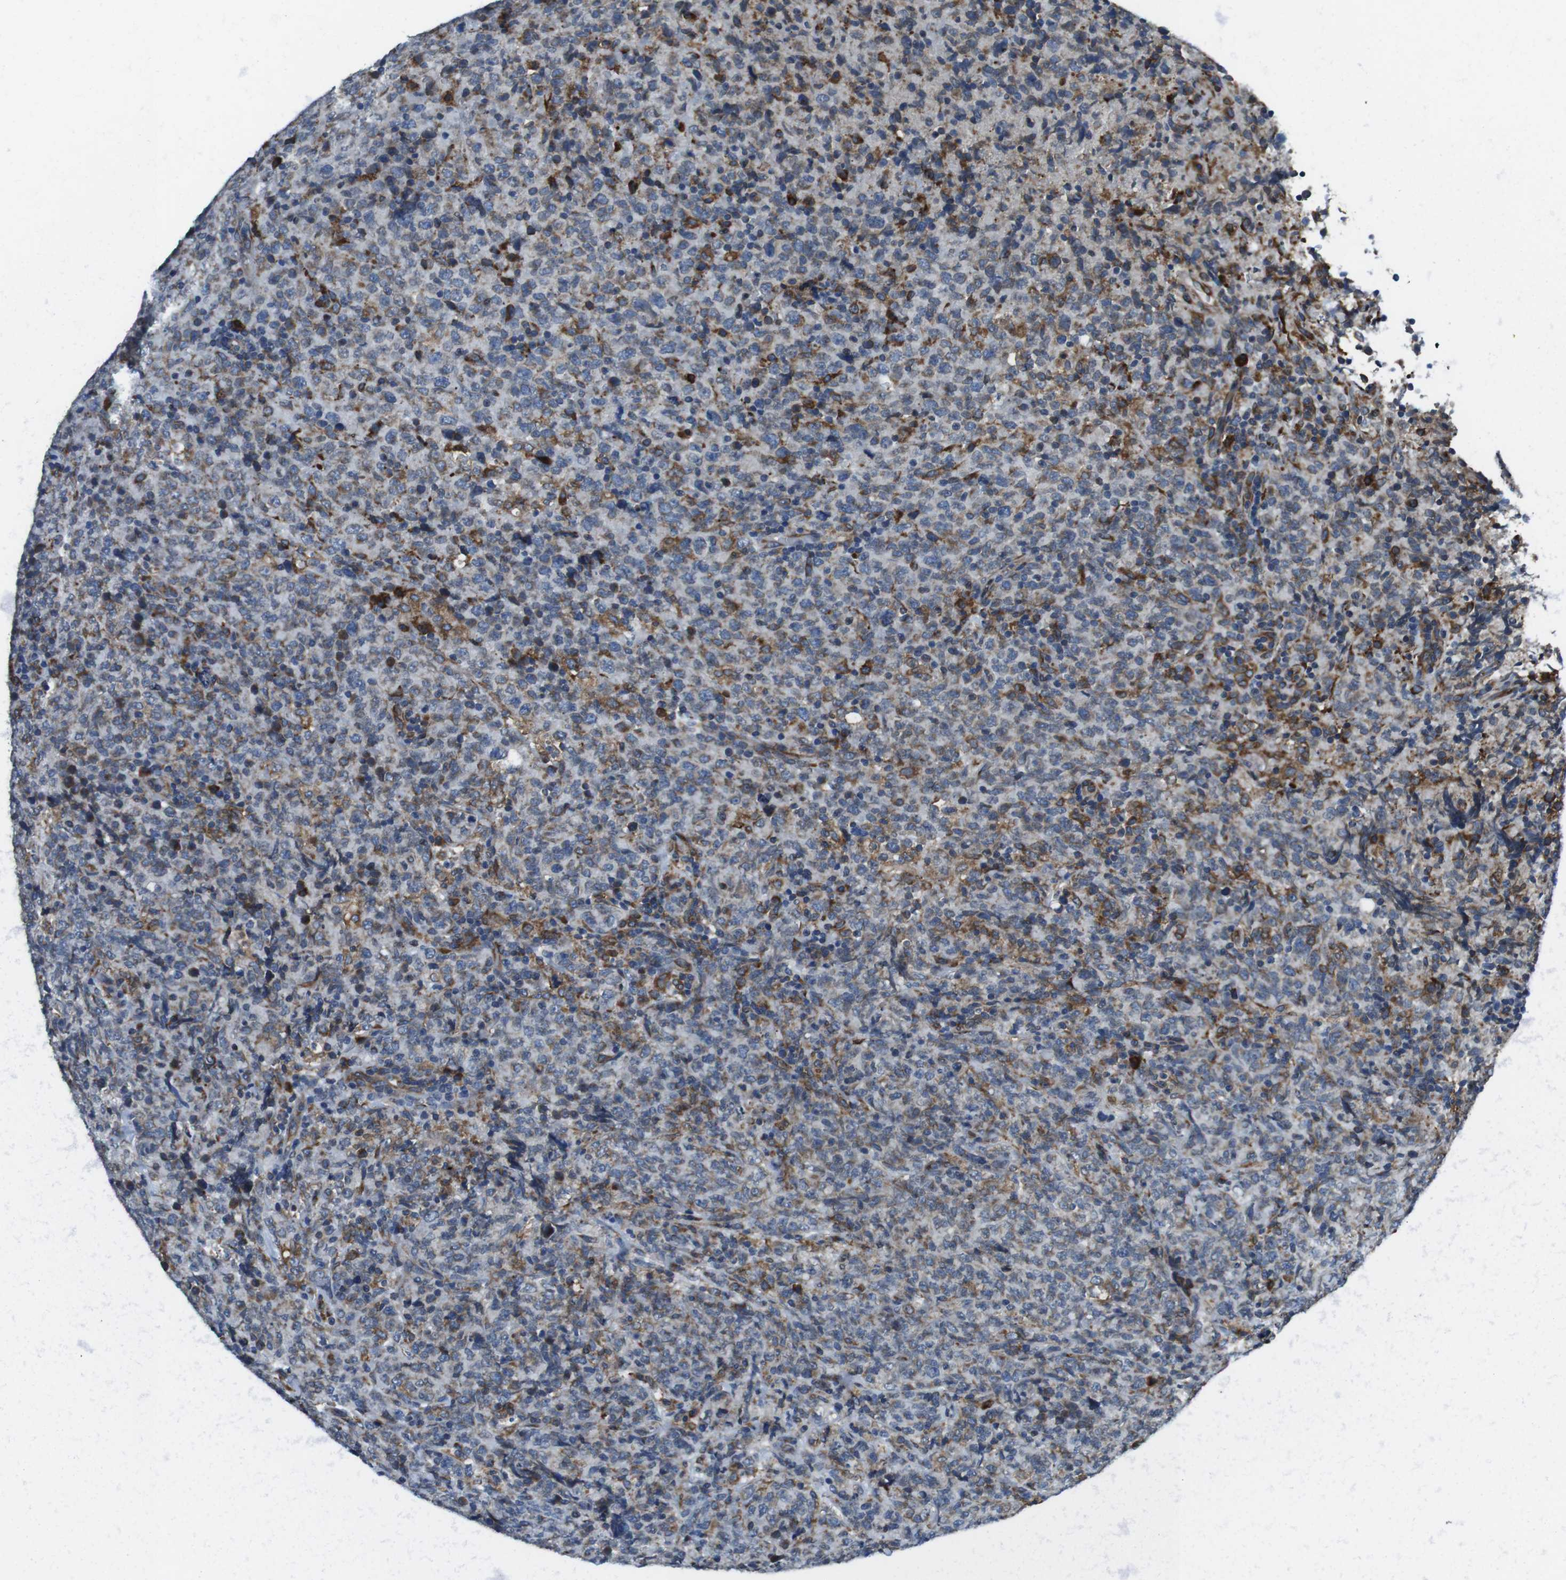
{"staining": {"intensity": "weak", "quantity": "25%-75%", "location": "cytoplasmic/membranous"}, "tissue": "lymphoma", "cell_type": "Tumor cells", "image_type": "cancer", "snomed": [{"axis": "morphology", "description": "Malignant lymphoma, non-Hodgkin's type, High grade"}, {"axis": "topography", "description": "Tonsil"}], "caption": "A brown stain shows weak cytoplasmic/membranous staining of a protein in human lymphoma tumor cells.", "gene": "UGGT1", "patient": {"sex": "female", "age": 36}}